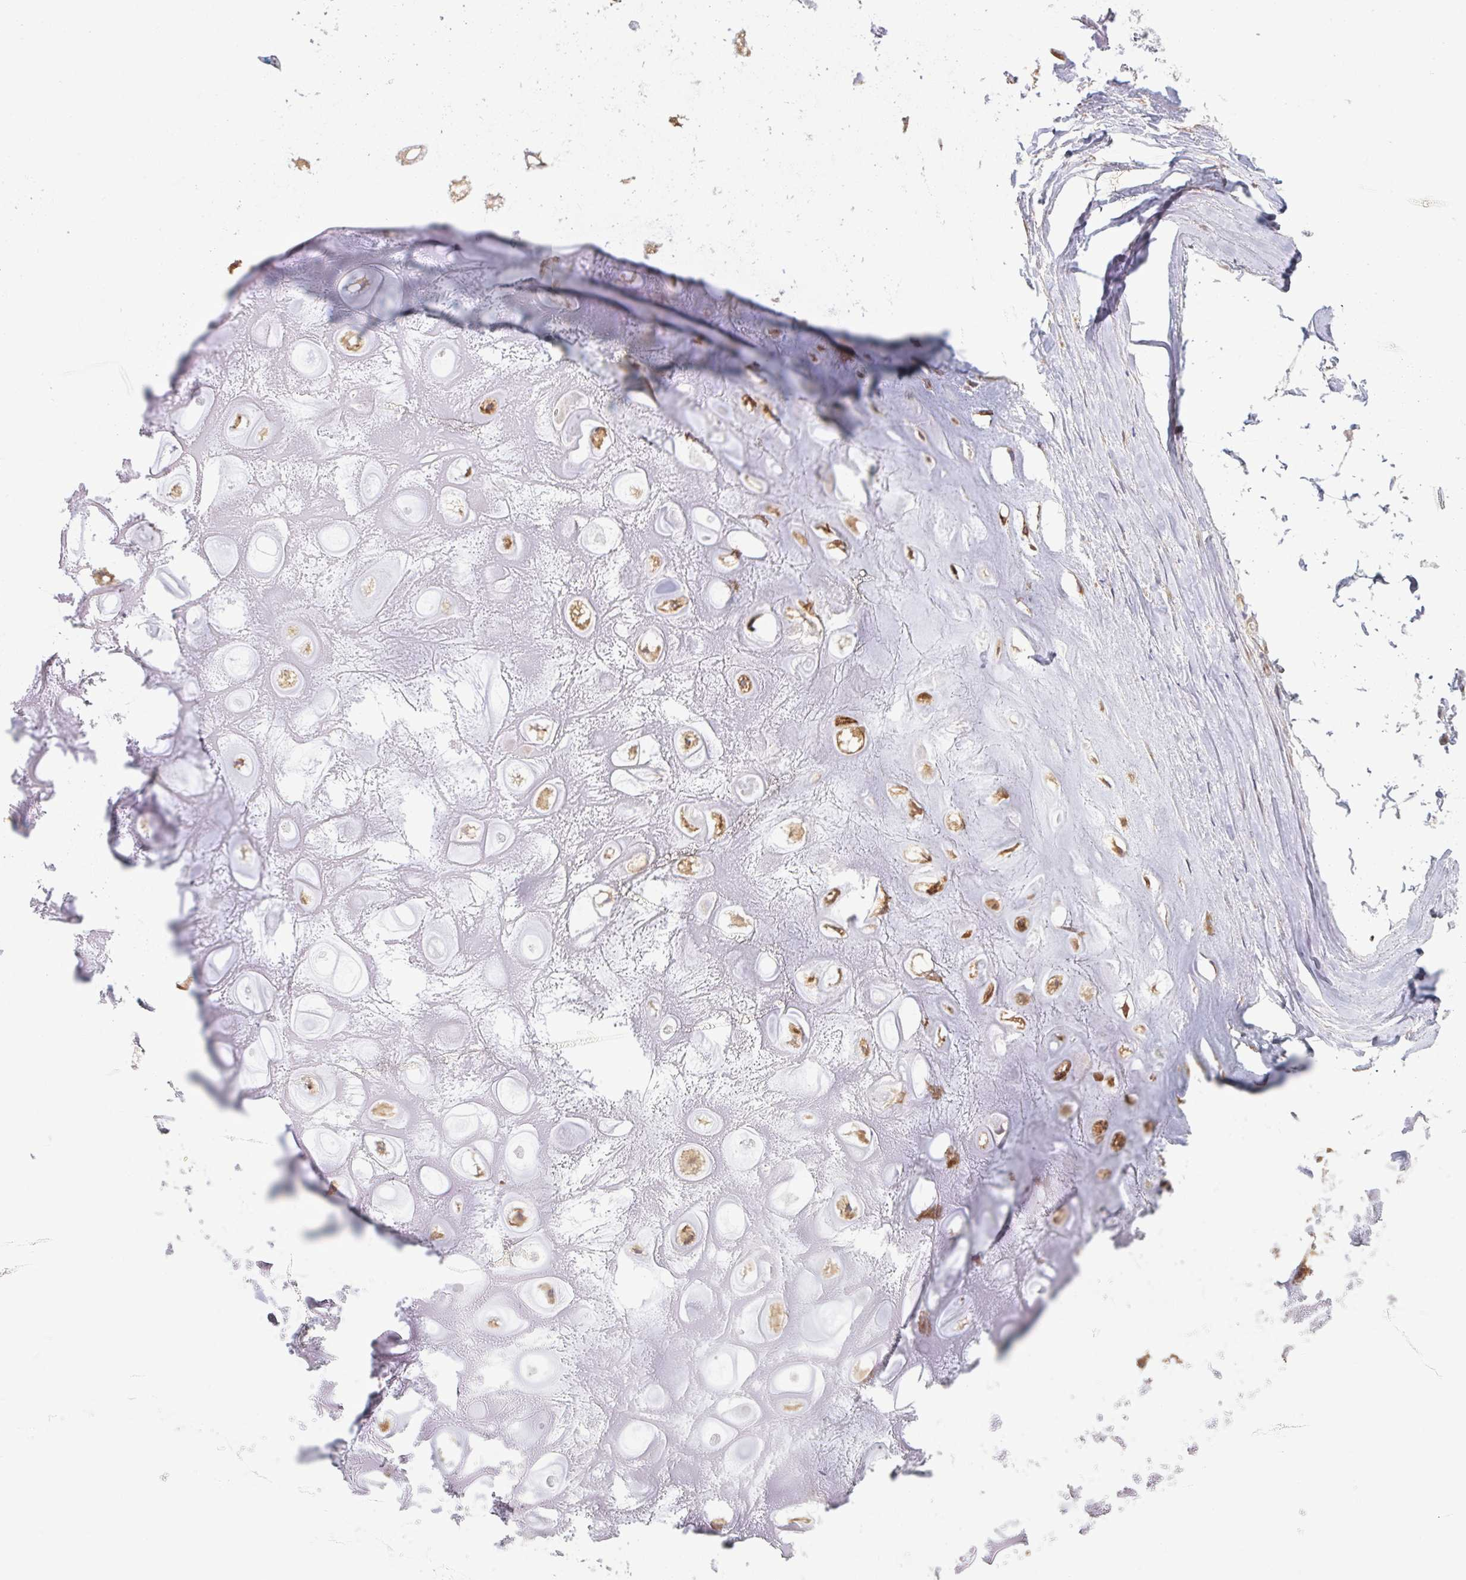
{"staining": {"intensity": "negative", "quantity": "none", "location": "none"}, "tissue": "adipose tissue", "cell_type": "Adipocytes", "image_type": "normal", "snomed": [{"axis": "morphology", "description": "Normal tissue, NOS"}, {"axis": "topography", "description": "Lymph node"}, {"axis": "topography", "description": "Cartilage tissue"}, {"axis": "topography", "description": "Nasopharynx"}], "caption": "Micrograph shows no protein expression in adipocytes of normal adipose tissue.", "gene": "TSC22D3", "patient": {"sex": "male", "age": 63}}